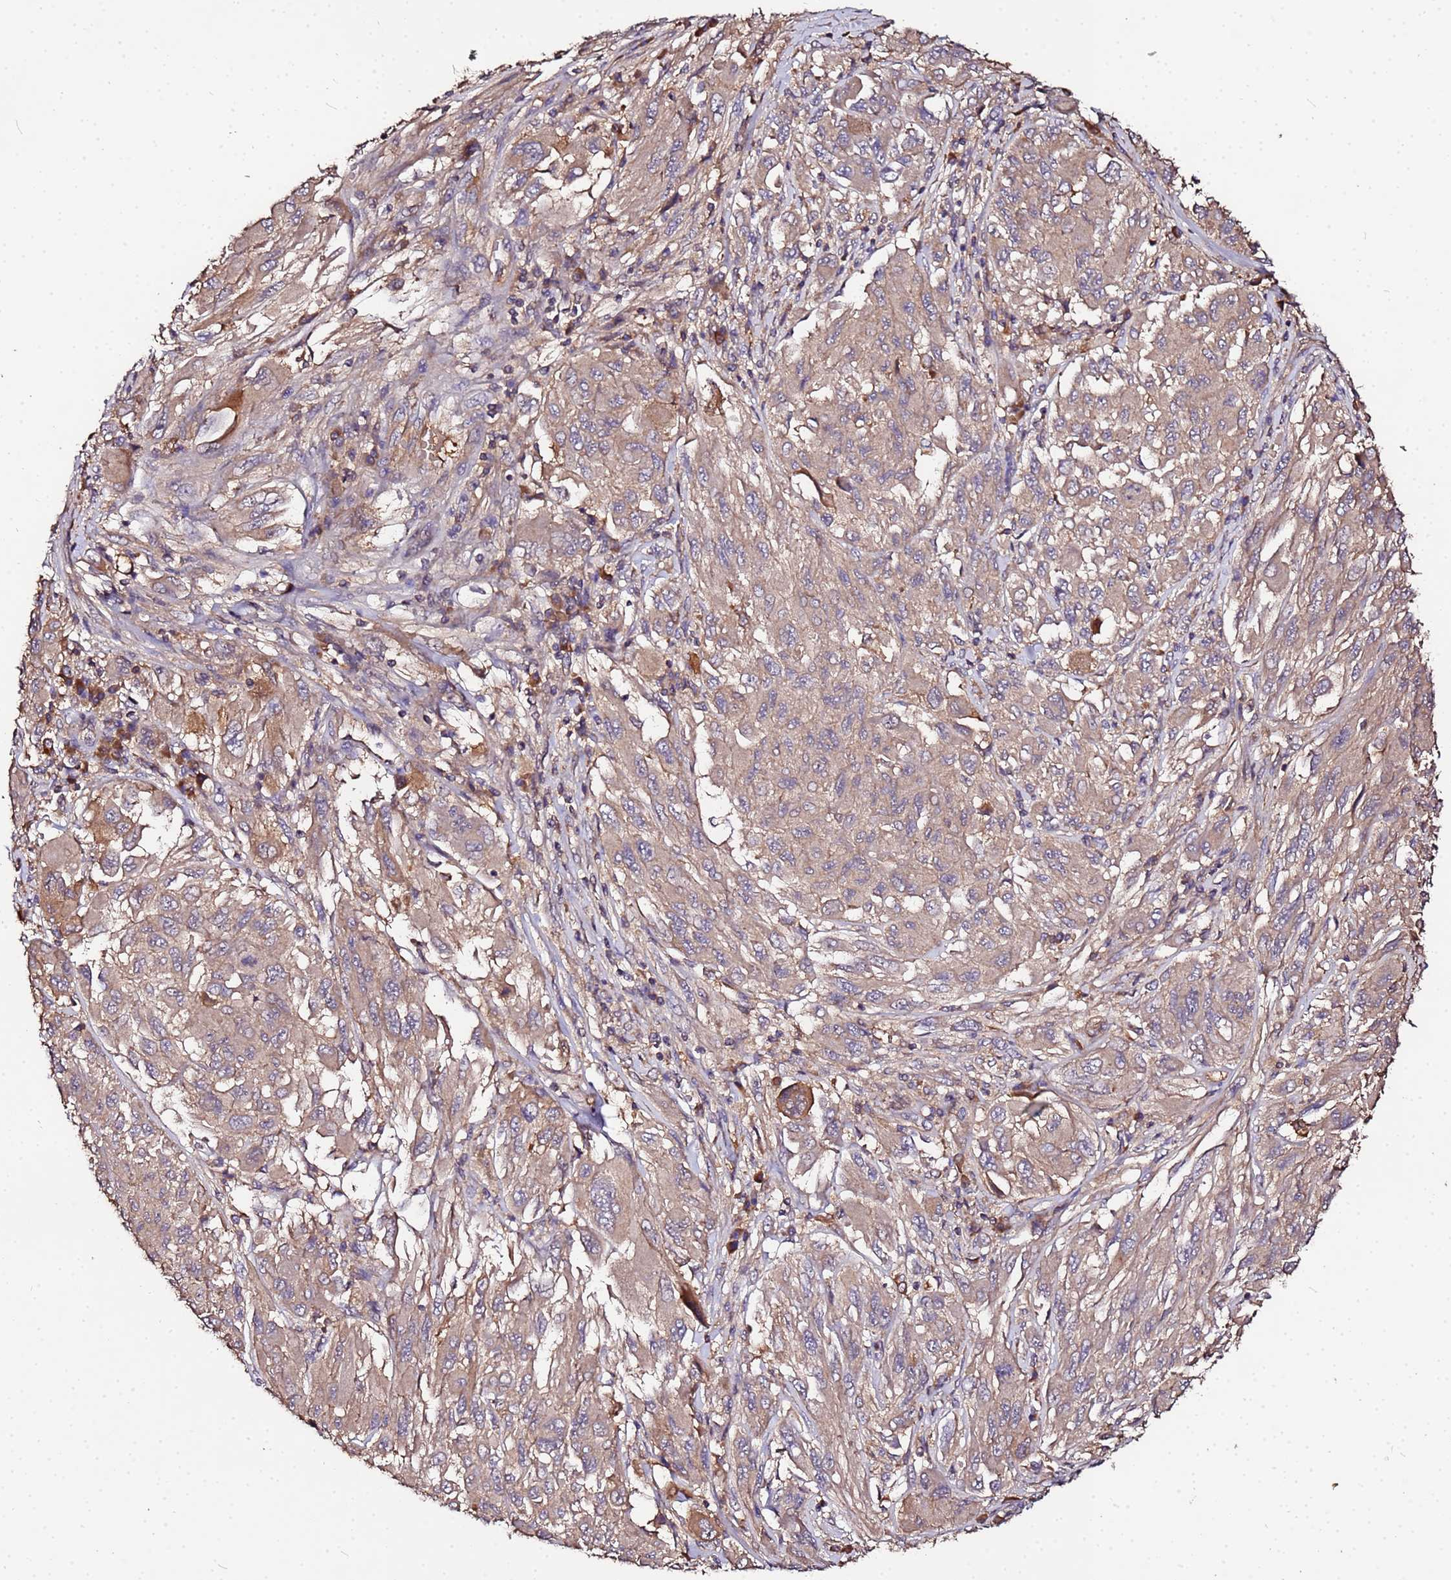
{"staining": {"intensity": "weak", "quantity": "25%-75%", "location": "cytoplasmic/membranous"}, "tissue": "melanoma", "cell_type": "Tumor cells", "image_type": "cancer", "snomed": [{"axis": "morphology", "description": "Malignant melanoma, NOS"}, {"axis": "topography", "description": "Skin"}], "caption": "A brown stain highlights weak cytoplasmic/membranous positivity of a protein in malignant melanoma tumor cells.", "gene": "MTERF1", "patient": {"sex": "female", "age": 91}}